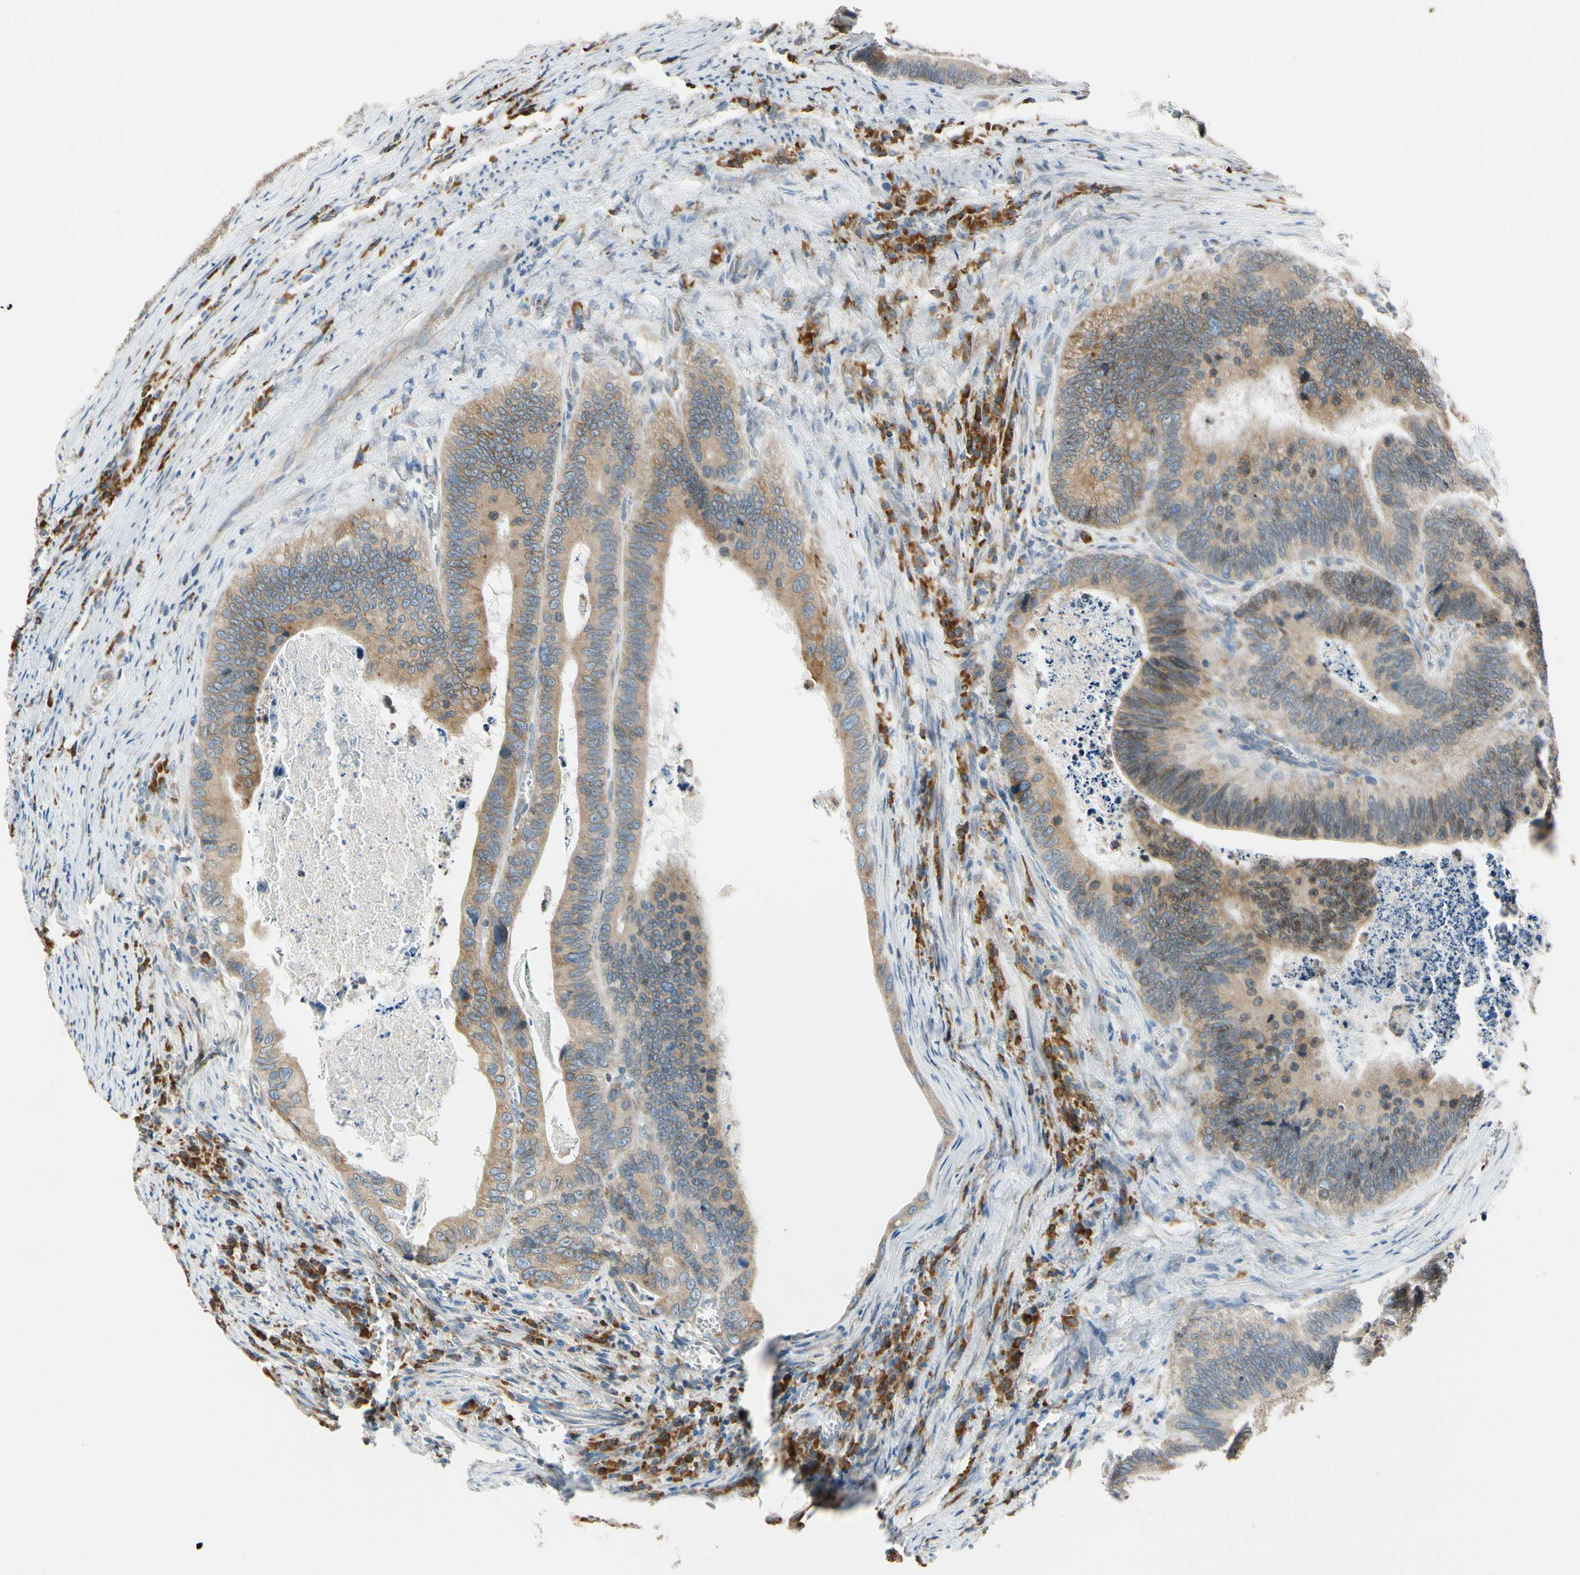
{"staining": {"intensity": "moderate", "quantity": ">75%", "location": "cytoplasmic/membranous"}, "tissue": "colorectal cancer", "cell_type": "Tumor cells", "image_type": "cancer", "snomed": [{"axis": "morphology", "description": "Adenocarcinoma, NOS"}, {"axis": "topography", "description": "Colon"}], "caption": "Colorectal cancer (adenocarcinoma) tissue displays moderate cytoplasmic/membranous staining in approximately >75% of tumor cells", "gene": "RPN2", "patient": {"sex": "male", "age": 72}}